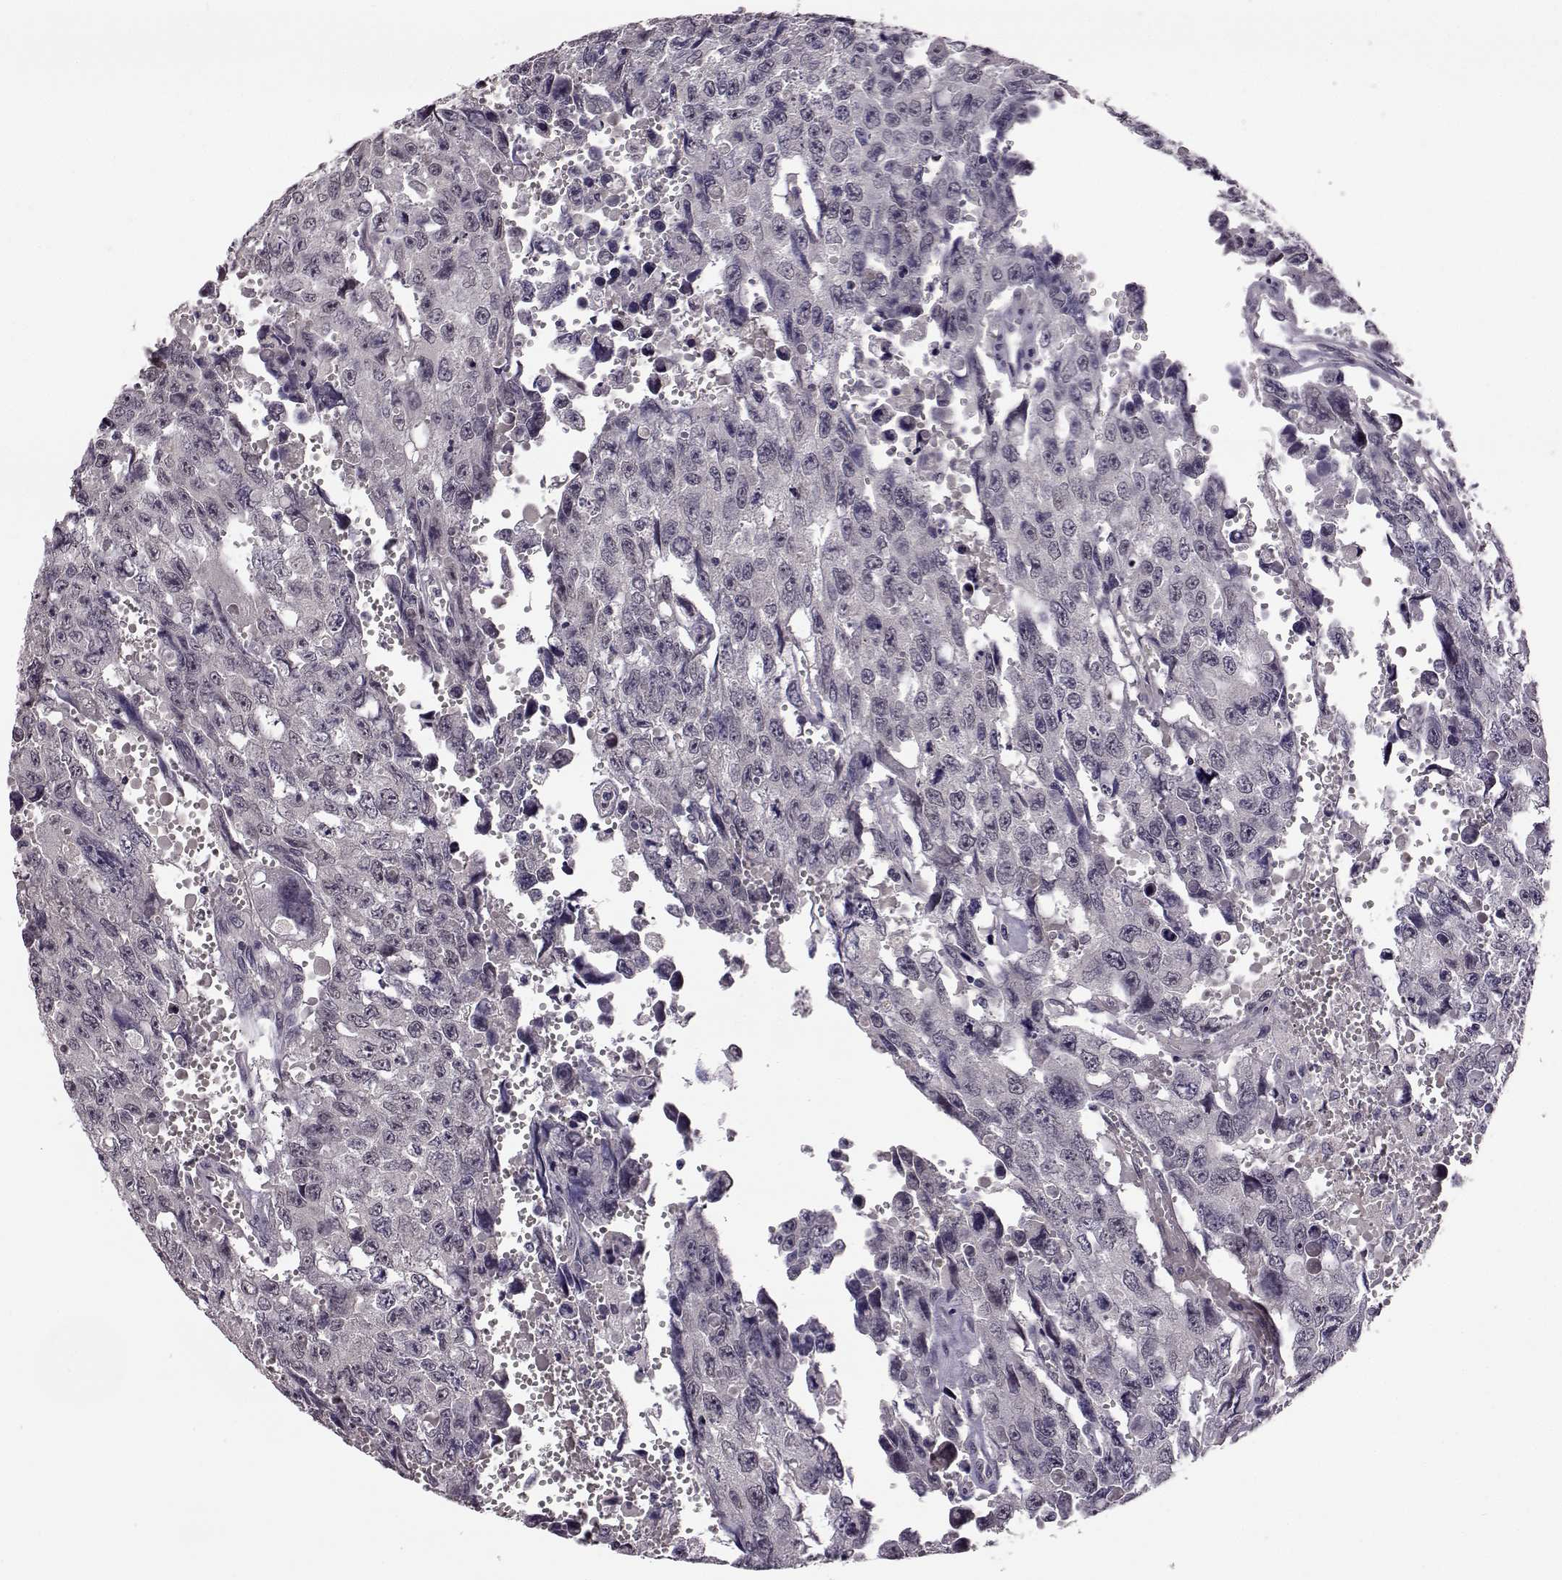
{"staining": {"intensity": "negative", "quantity": "none", "location": "none"}, "tissue": "testis cancer", "cell_type": "Tumor cells", "image_type": "cancer", "snomed": [{"axis": "morphology", "description": "Seminoma, NOS"}, {"axis": "topography", "description": "Testis"}], "caption": "This is a photomicrograph of IHC staining of testis cancer, which shows no staining in tumor cells. Brightfield microscopy of IHC stained with DAB (3,3'-diaminobenzidine) (brown) and hematoxylin (blue), captured at high magnification.", "gene": "C10orf62", "patient": {"sex": "male", "age": 26}}